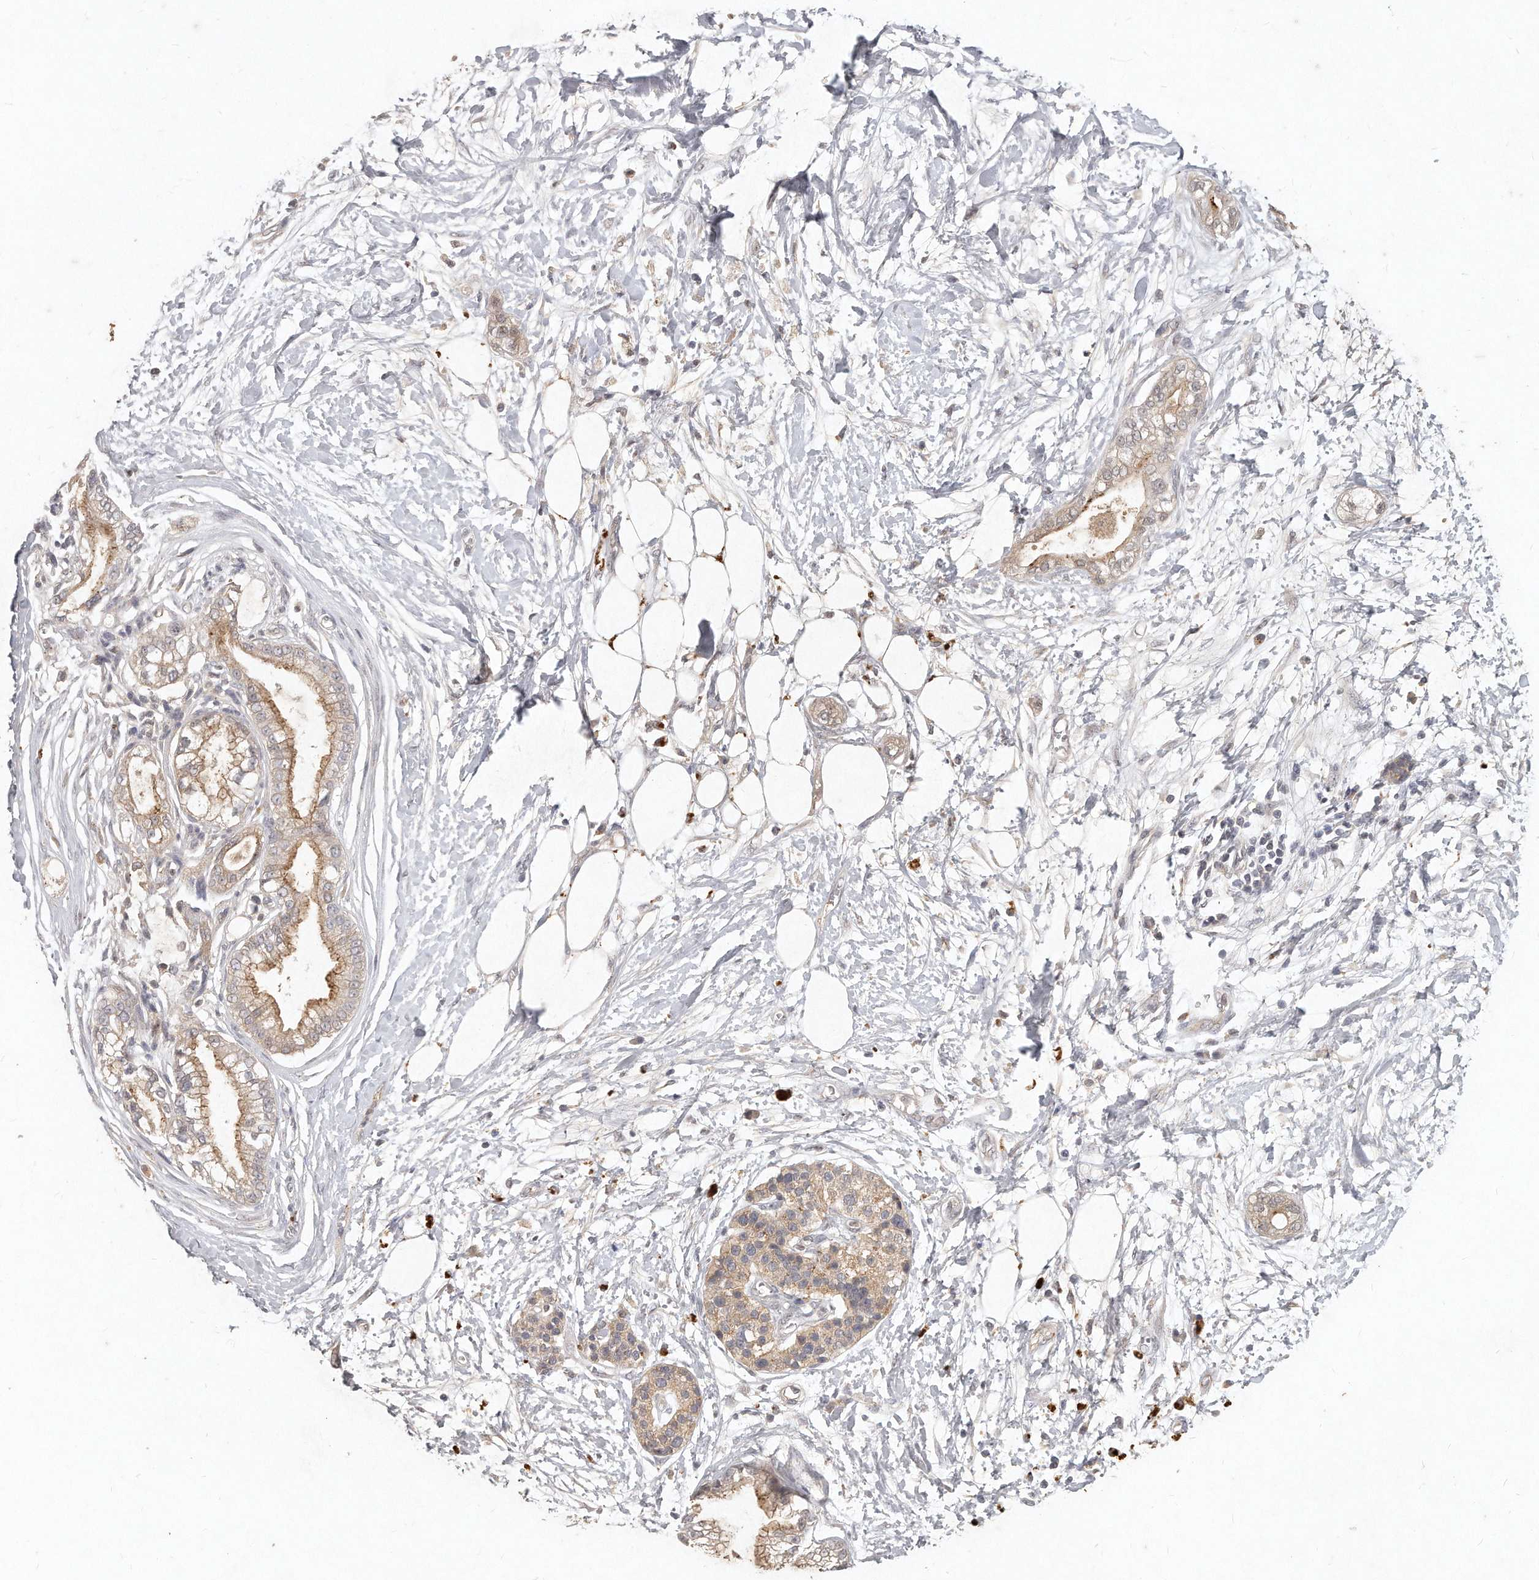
{"staining": {"intensity": "negative", "quantity": "none", "location": "none"}, "tissue": "pancreatic cancer", "cell_type": "Tumor cells", "image_type": "cancer", "snomed": [{"axis": "morphology", "description": "Adenocarcinoma, NOS"}, {"axis": "topography", "description": "Pancreas"}], "caption": "Protein analysis of adenocarcinoma (pancreatic) reveals no significant positivity in tumor cells. Nuclei are stained in blue.", "gene": "LGALS8", "patient": {"sex": "male", "age": 68}}